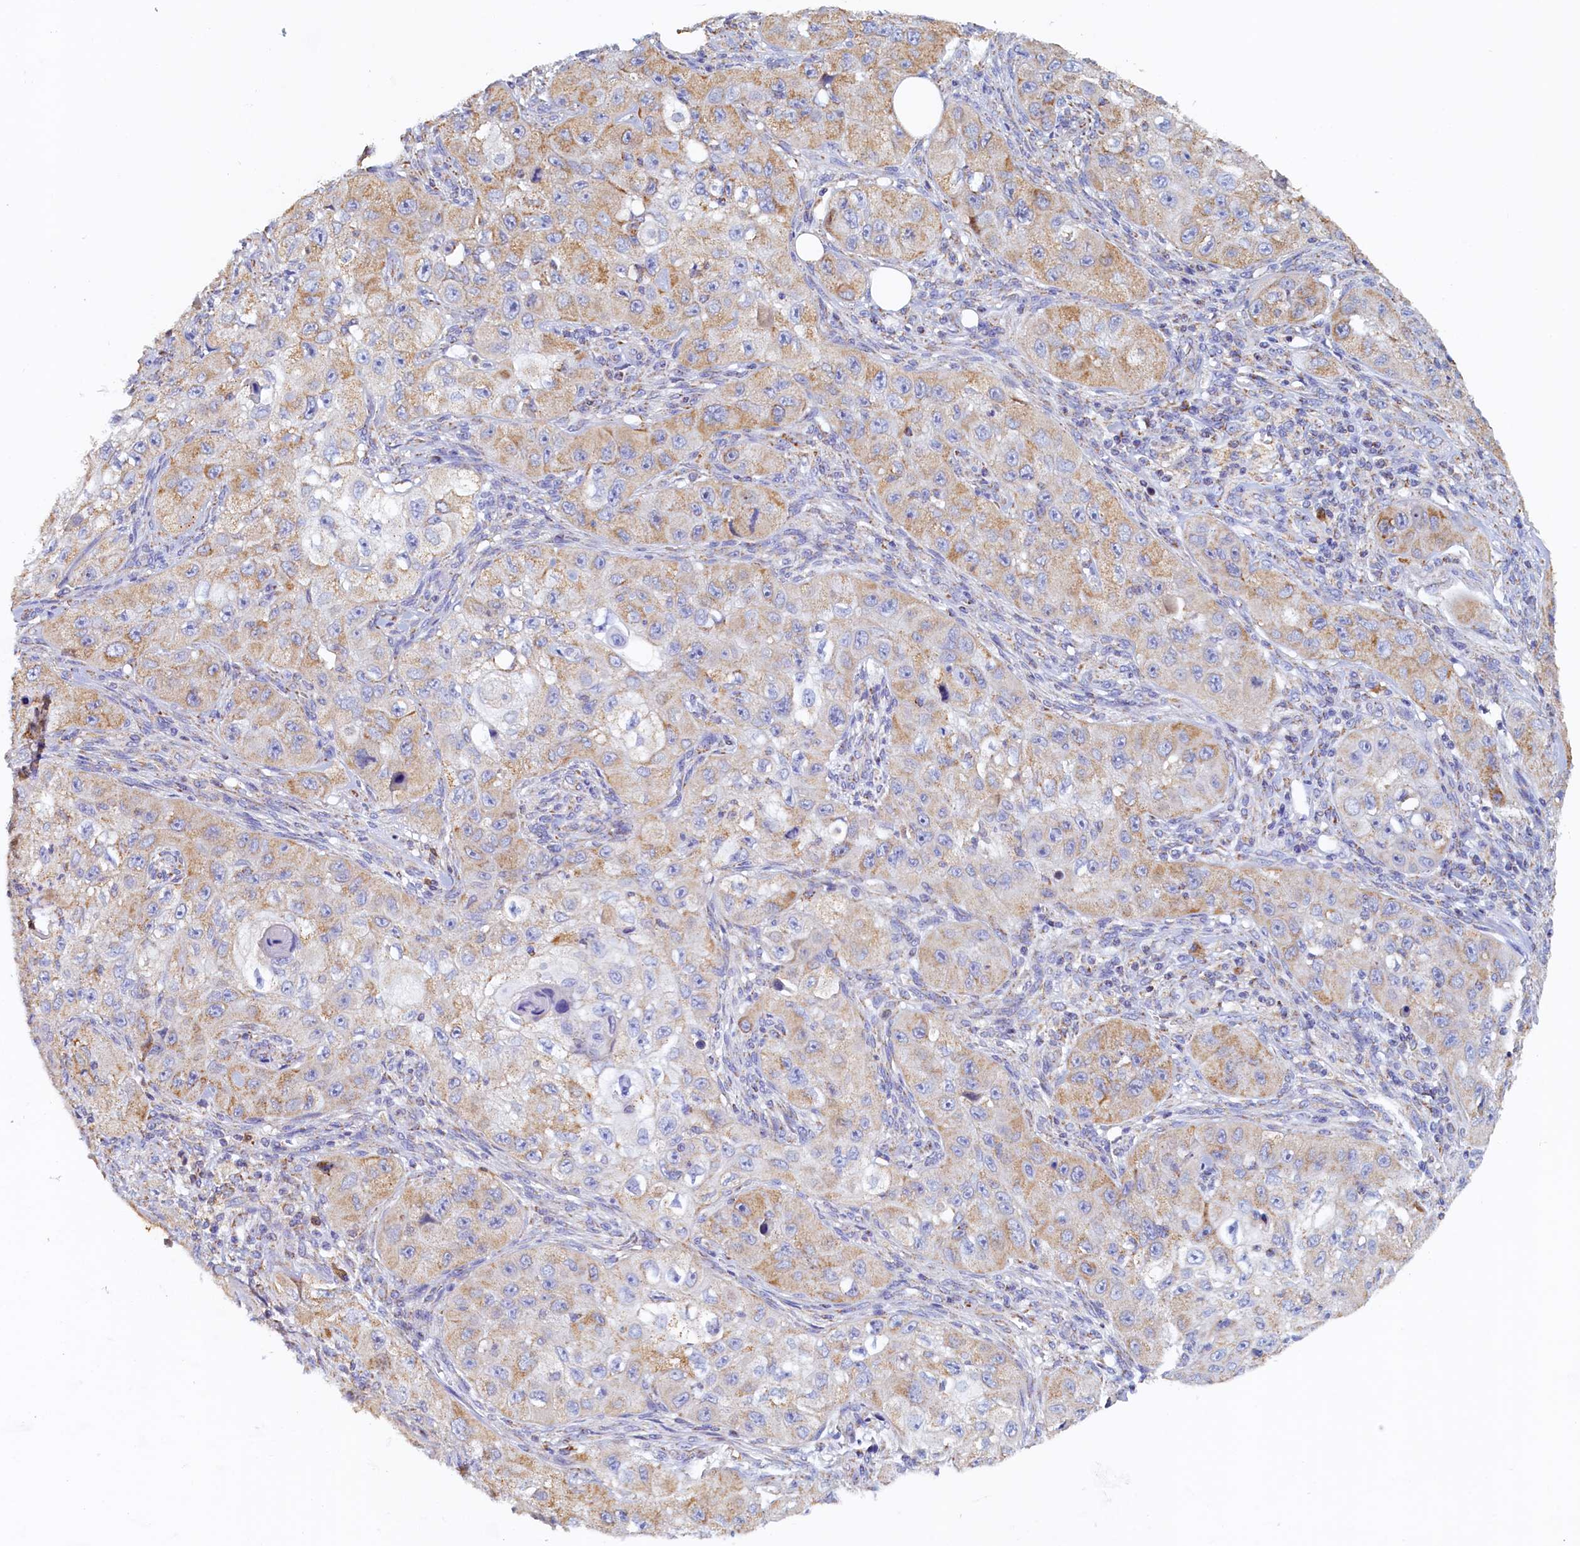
{"staining": {"intensity": "moderate", "quantity": "25%-75%", "location": "cytoplasmic/membranous"}, "tissue": "skin cancer", "cell_type": "Tumor cells", "image_type": "cancer", "snomed": [{"axis": "morphology", "description": "Squamous cell carcinoma, NOS"}, {"axis": "topography", "description": "Skin"}, {"axis": "topography", "description": "Subcutis"}], "caption": "Immunohistochemical staining of human skin cancer (squamous cell carcinoma) demonstrates moderate cytoplasmic/membranous protein staining in about 25%-75% of tumor cells. Immunohistochemistry (ihc) stains the protein in brown and the nuclei are stained blue.", "gene": "POC1A", "patient": {"sex": "male", "age": 73}}